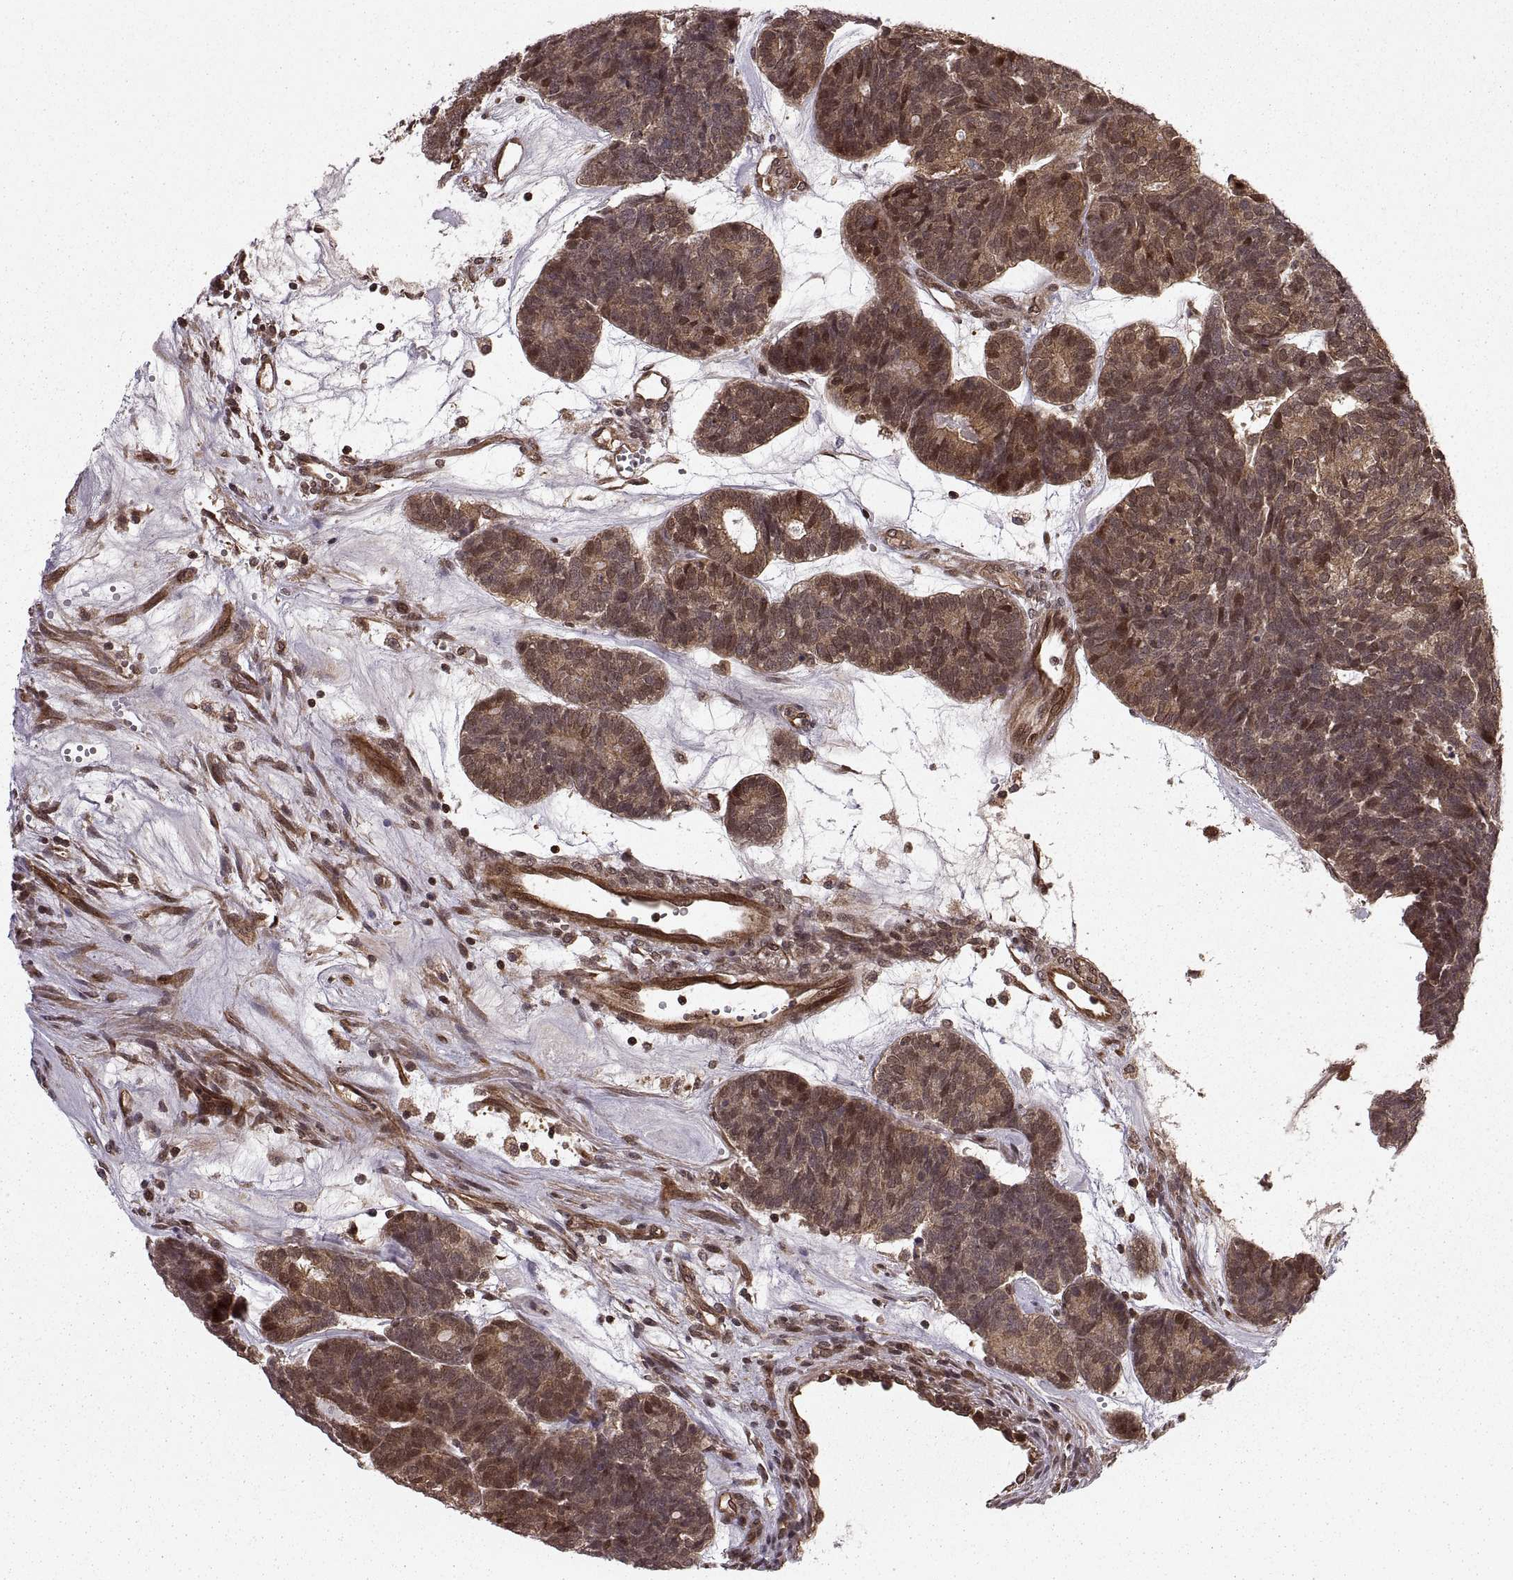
{"staining": {"intensity": "moderate", "quantity": ">75%", "location": "cytoplasmic/membranous,nuclear"}, "tissue": "head and neck cancer", "cell_type": "Tumor cells", "image_type": "cancer", "snomed": [{"axis": "morphology", "description": "Adenocarcinoma, NOS"}, {"axis": "topography", "description": "Head-Neck"}], "caption": "This is an image of IHC staining of head and neck cancer, which shows moderate staining in the cytoplasmic/membranous and nuclear of tumor cells.", "gene": "DEDD", "patient": {"sex": "female", "age": 81}}